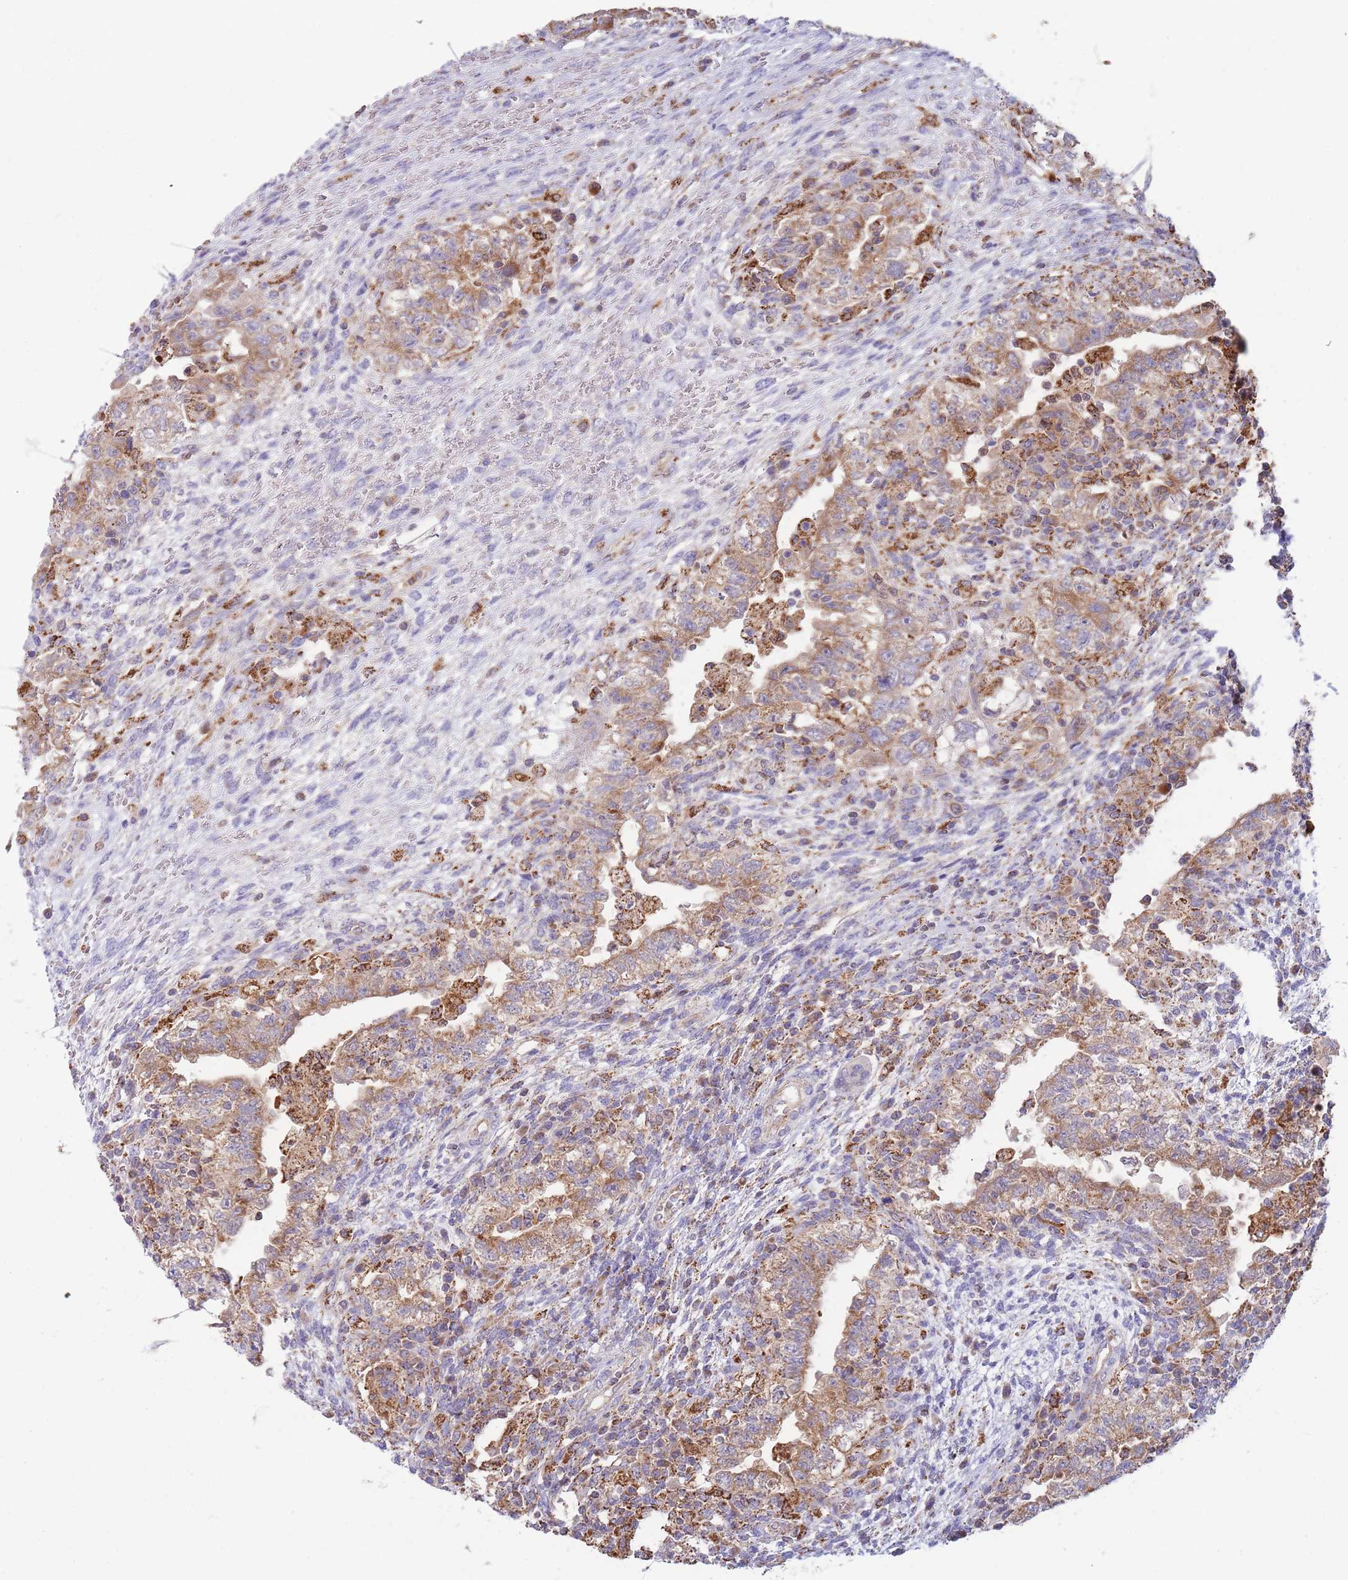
{"staining": {"intensity": "moderate", "quantity": ">75%", "location": "cytoplasmic/membranous"}, "tissue": "testis cancer", "cell_type": "Tumor cells", "image_type": "cancer", "snomed": [{"axis": "morphology", "description": "Carcinoma, Embryonal, NOS"}, {"axis": "topography", "description": "Testis"}], "caption": "IHC staining of embryonal carcinoma (testis), which reveals medium levels of moderate cytoplasmic/membranous expression in about >75% of tumor cells indicating moderate cytoplasmic/membranous protein positivity. The staining was performed using DAB (brown) for protein detection and nuclei were counterstained in hematoxylin (blue).", "gene": "MRPL17", "patient": {"sex": "male", "age": 26}}